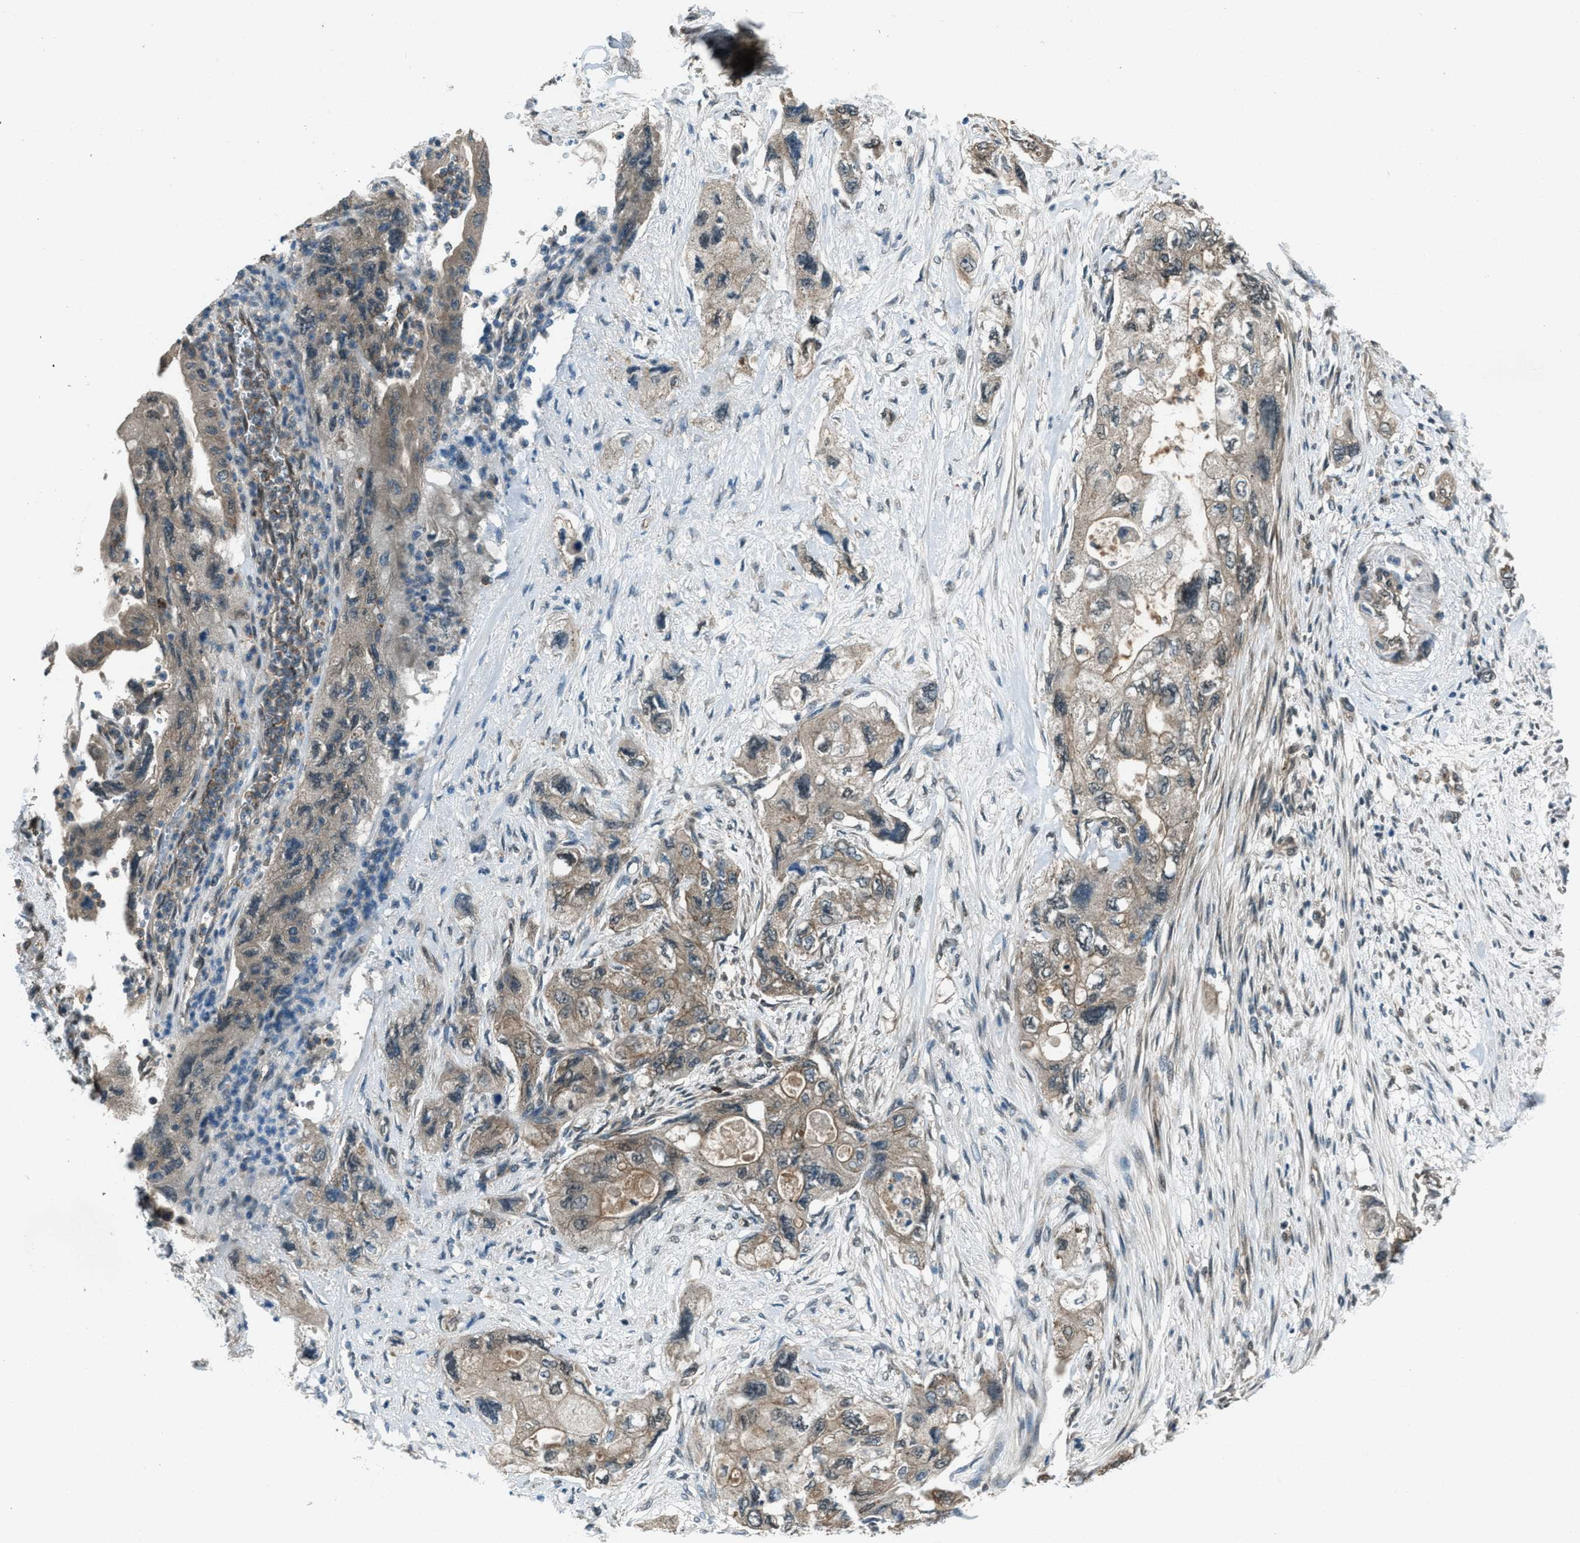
{"staining": {"intensity": "weak", "quantity": ">75%", "location": "cytoplasmic/membranous"}, "tissue": "pancreatic cancer", "cell_type": "Tumor cells", "image_type": "cancer", "snomed": [{"axis": "morphology", "description": "Adenocarcinoma, NOS"}, {"axis": "topography", "description": "Pancreas"}], "caption": "DAB immunohistochemical staining of pancreatic cancer (adenocarcinoma) exhibits weak cytoplasmic/membranous protein expression in about >75% of tumor cells.", "gene": "SVIL", "patient": {"sex": "female", "age": 73}}